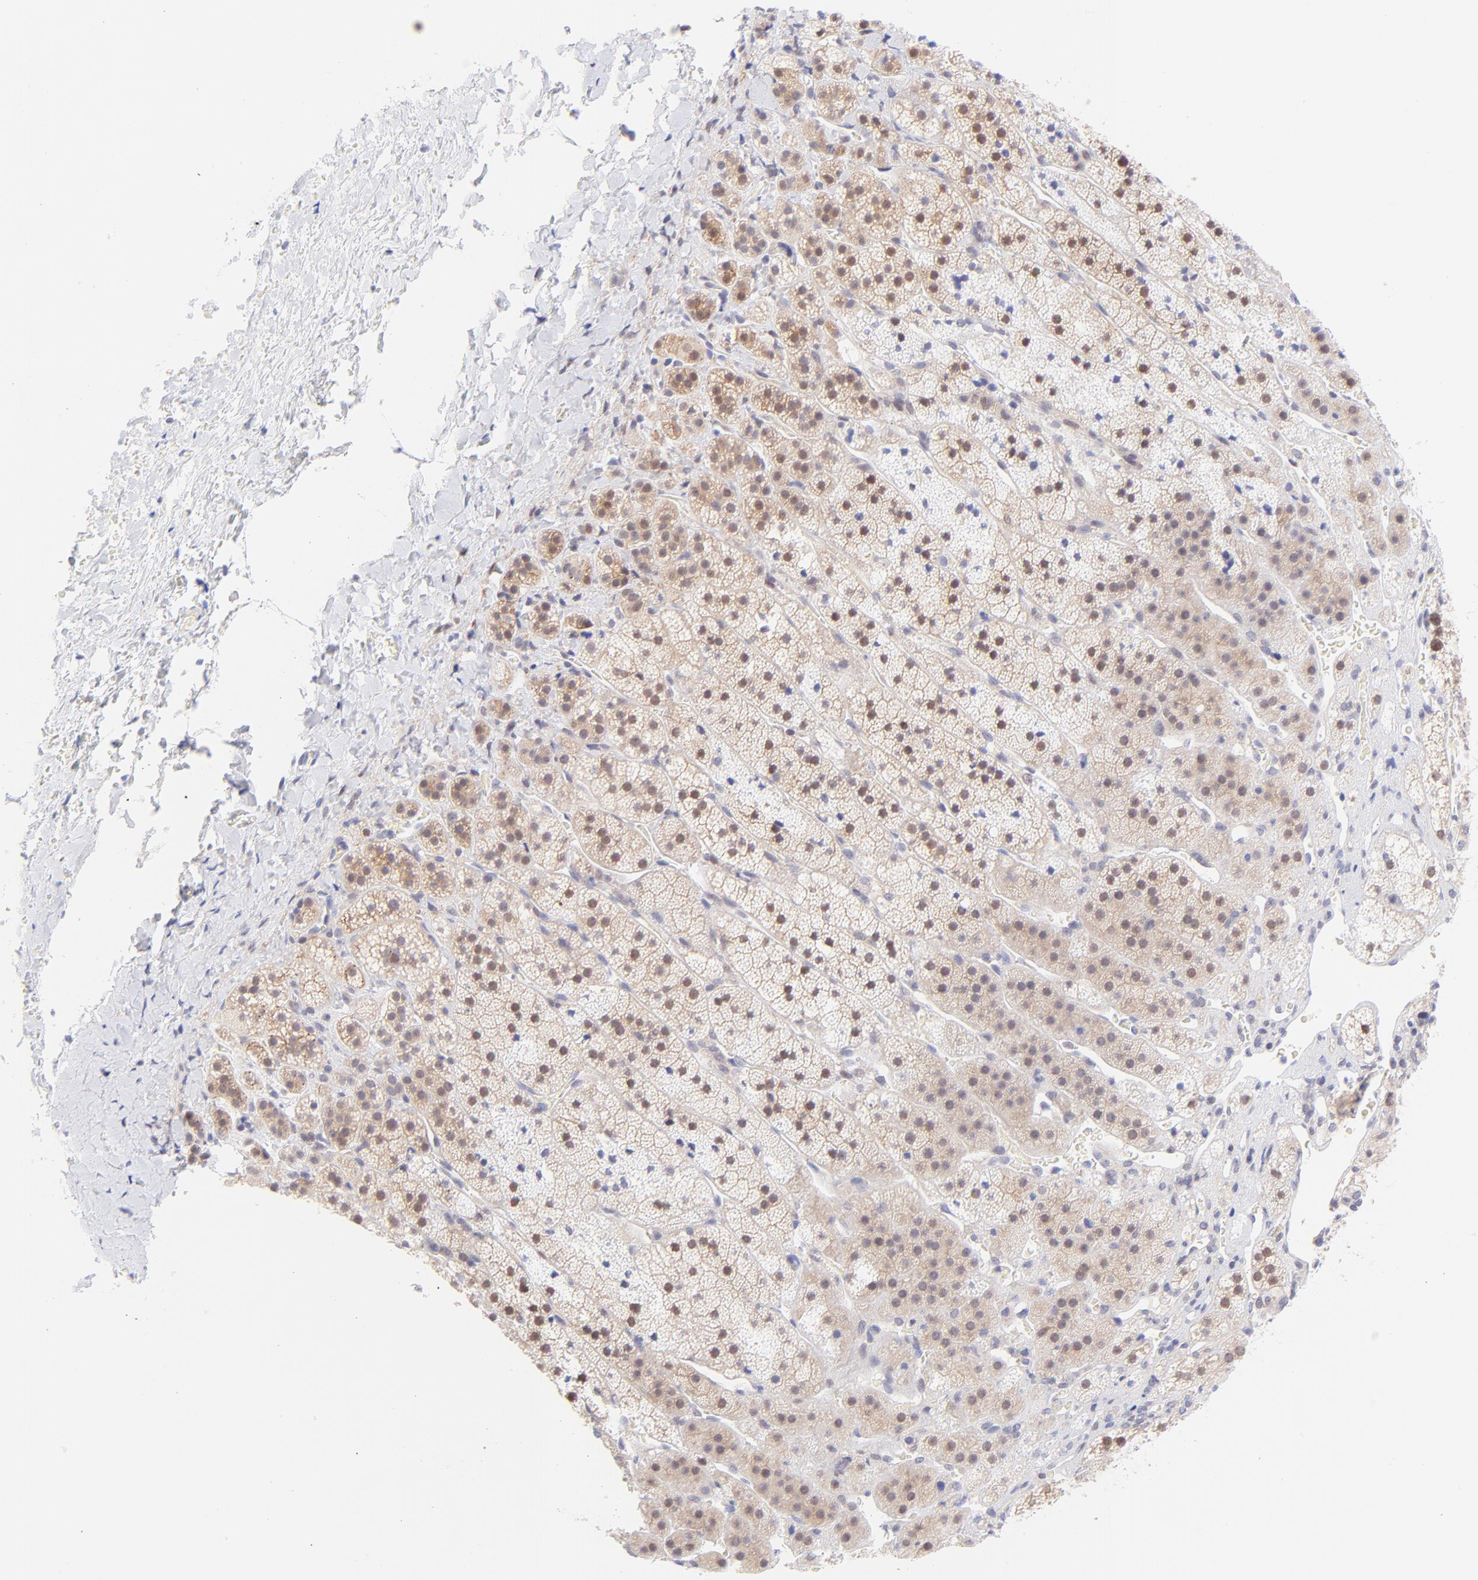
{"staining": {"intensity": "weak", "quantity": "25%-75%", "location": "cytoplasmic/membranous,nuclear"}, "tissue": "adrenal gland", "cell_type": "Glandular cells", "image_type": "normal", "snomed": [{"axis": "morphology", "description": "Normal tissue, NOS"}, {"axis": "topography", "description": "Adrenal gland"}], "caption": "Adrenal gland stained with immunohistochemistry displays weak cytoplasmic/membranous,nuclear expression in about 25%-75% of glandular cells.", "gene": "PBDC1", "patient": {"sex": "female", "age": 44}}